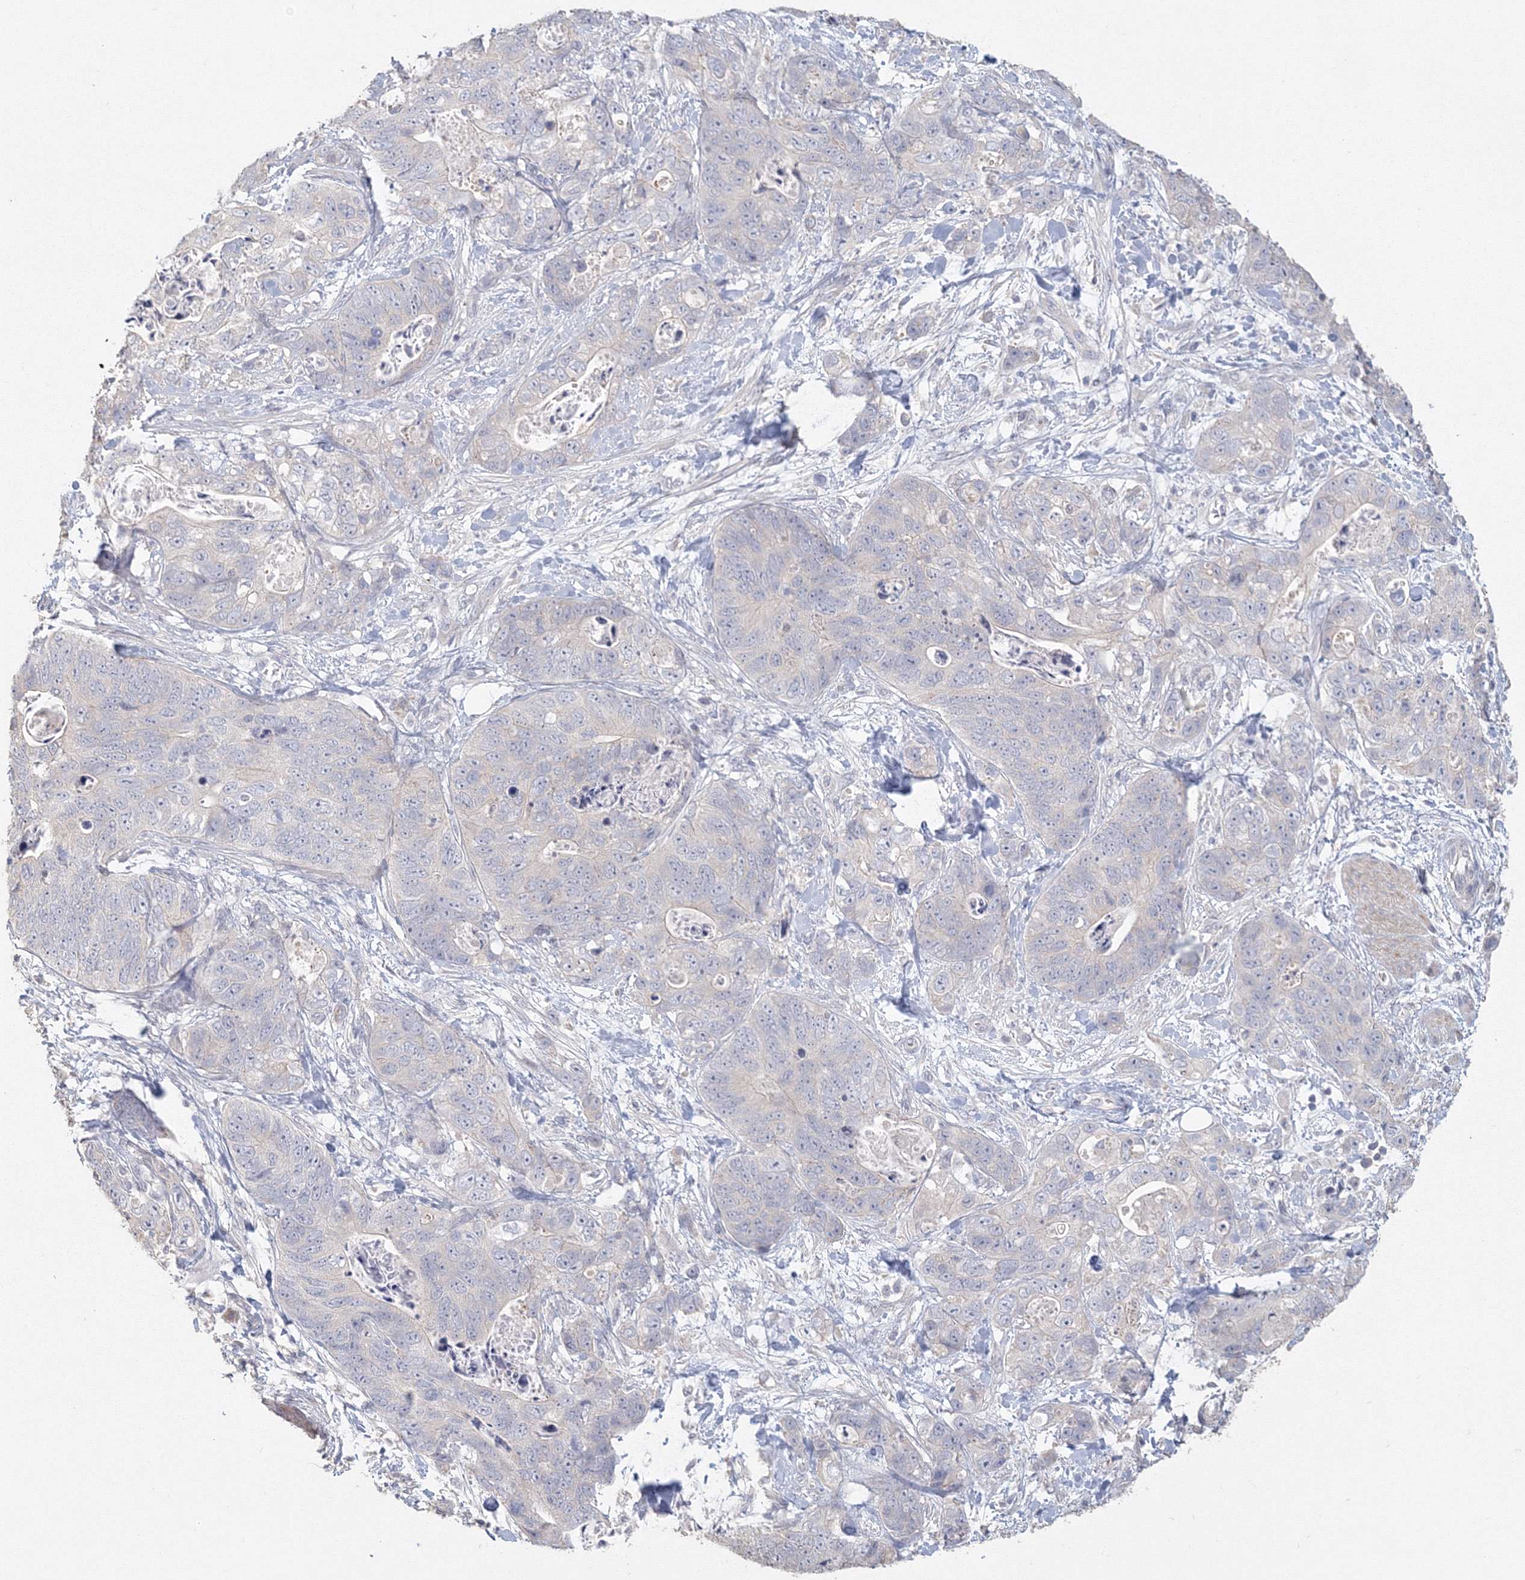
{"staining": {"intensity": "negative", "quantity": "none", "location": "none"}, "tissue": "stomach cancer", "cell_type": "Tumor cells", "image_type": "cancer", "snomed": [{"axis": "morphology", "description": "Normal tissue, NOS"}, {"axis": "morphology", "description": "Adenocarcinoma, NOS"}, {"axis": "topography", "description": "Stomach"}], "caption": "High magnification brightfield microscopy of stomach adenocarcinoma stained with DAB (brown) and counterstained with hematoxylin (blue): tumor cells show no significant staining. (DAB (3,3'-diaminobenzidine) immunohistochemistry (IHC) visualized using brightfield microscopy, high magnification).", "gene": "TACC2", "patient": {"sex": "female", "age": 89}}